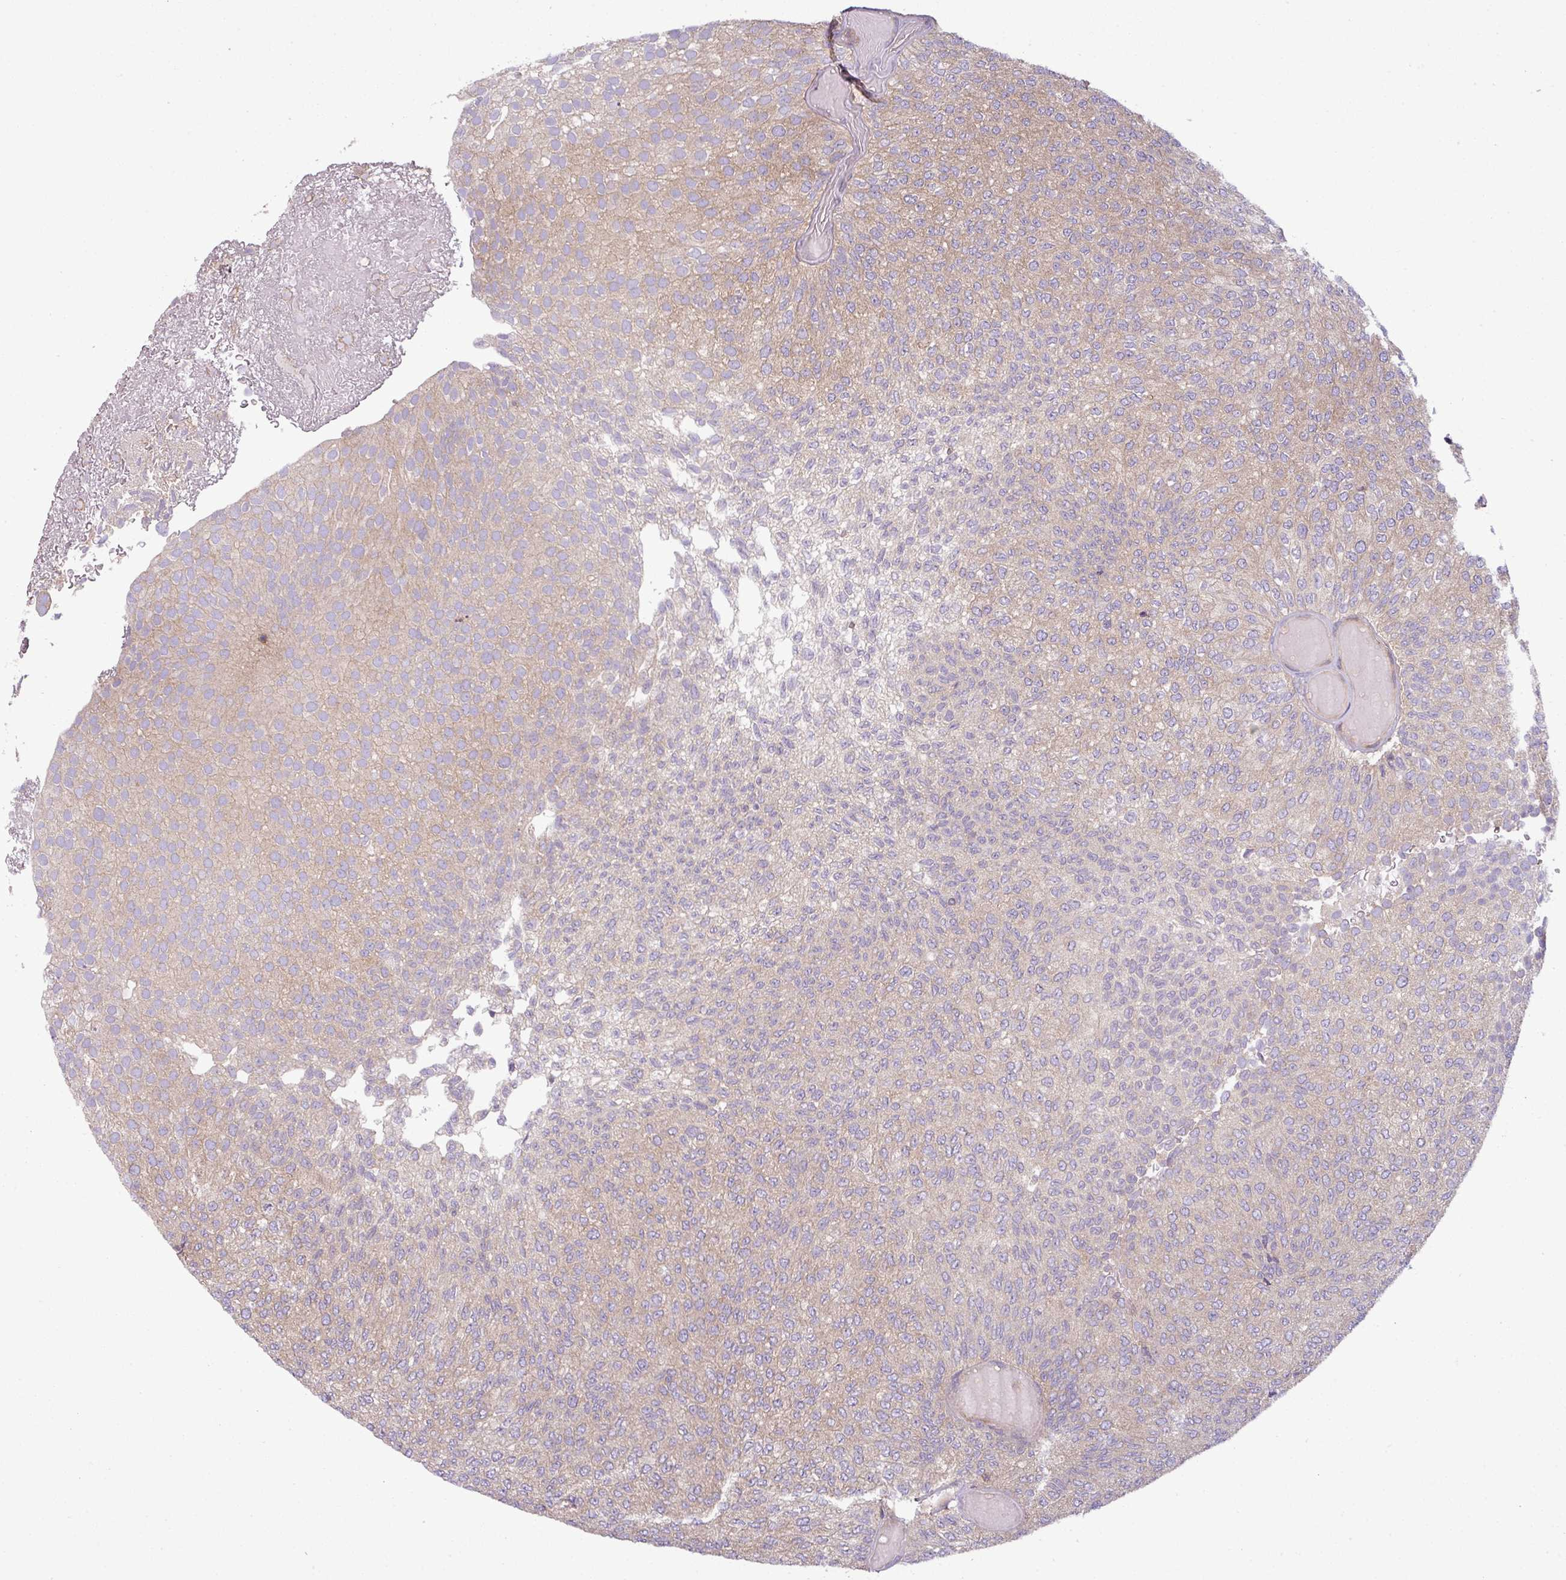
{"staining": {"intensity": "weak", "quantity": "25%-75%", "location": "cytoplasmic/membranous"}, "tissue": "urothelial cancer", "cell_type": "Tumor cells", "image_type": "cancer", "snomed": [{"axis": "morphology", "description": "Urothelial carcinoma, Low grade"}, {"axis": "topography", "description": "Urinary bladder"}], "caption": "The histopathology image exhibits a brown stain indicating the presence of a protein in the cytoplasmic/membranous of tumor cells in low-grade urothelial carcinoma.", "gene": "LRRC74B", "patient": {"sex": "male", "age": 78}}